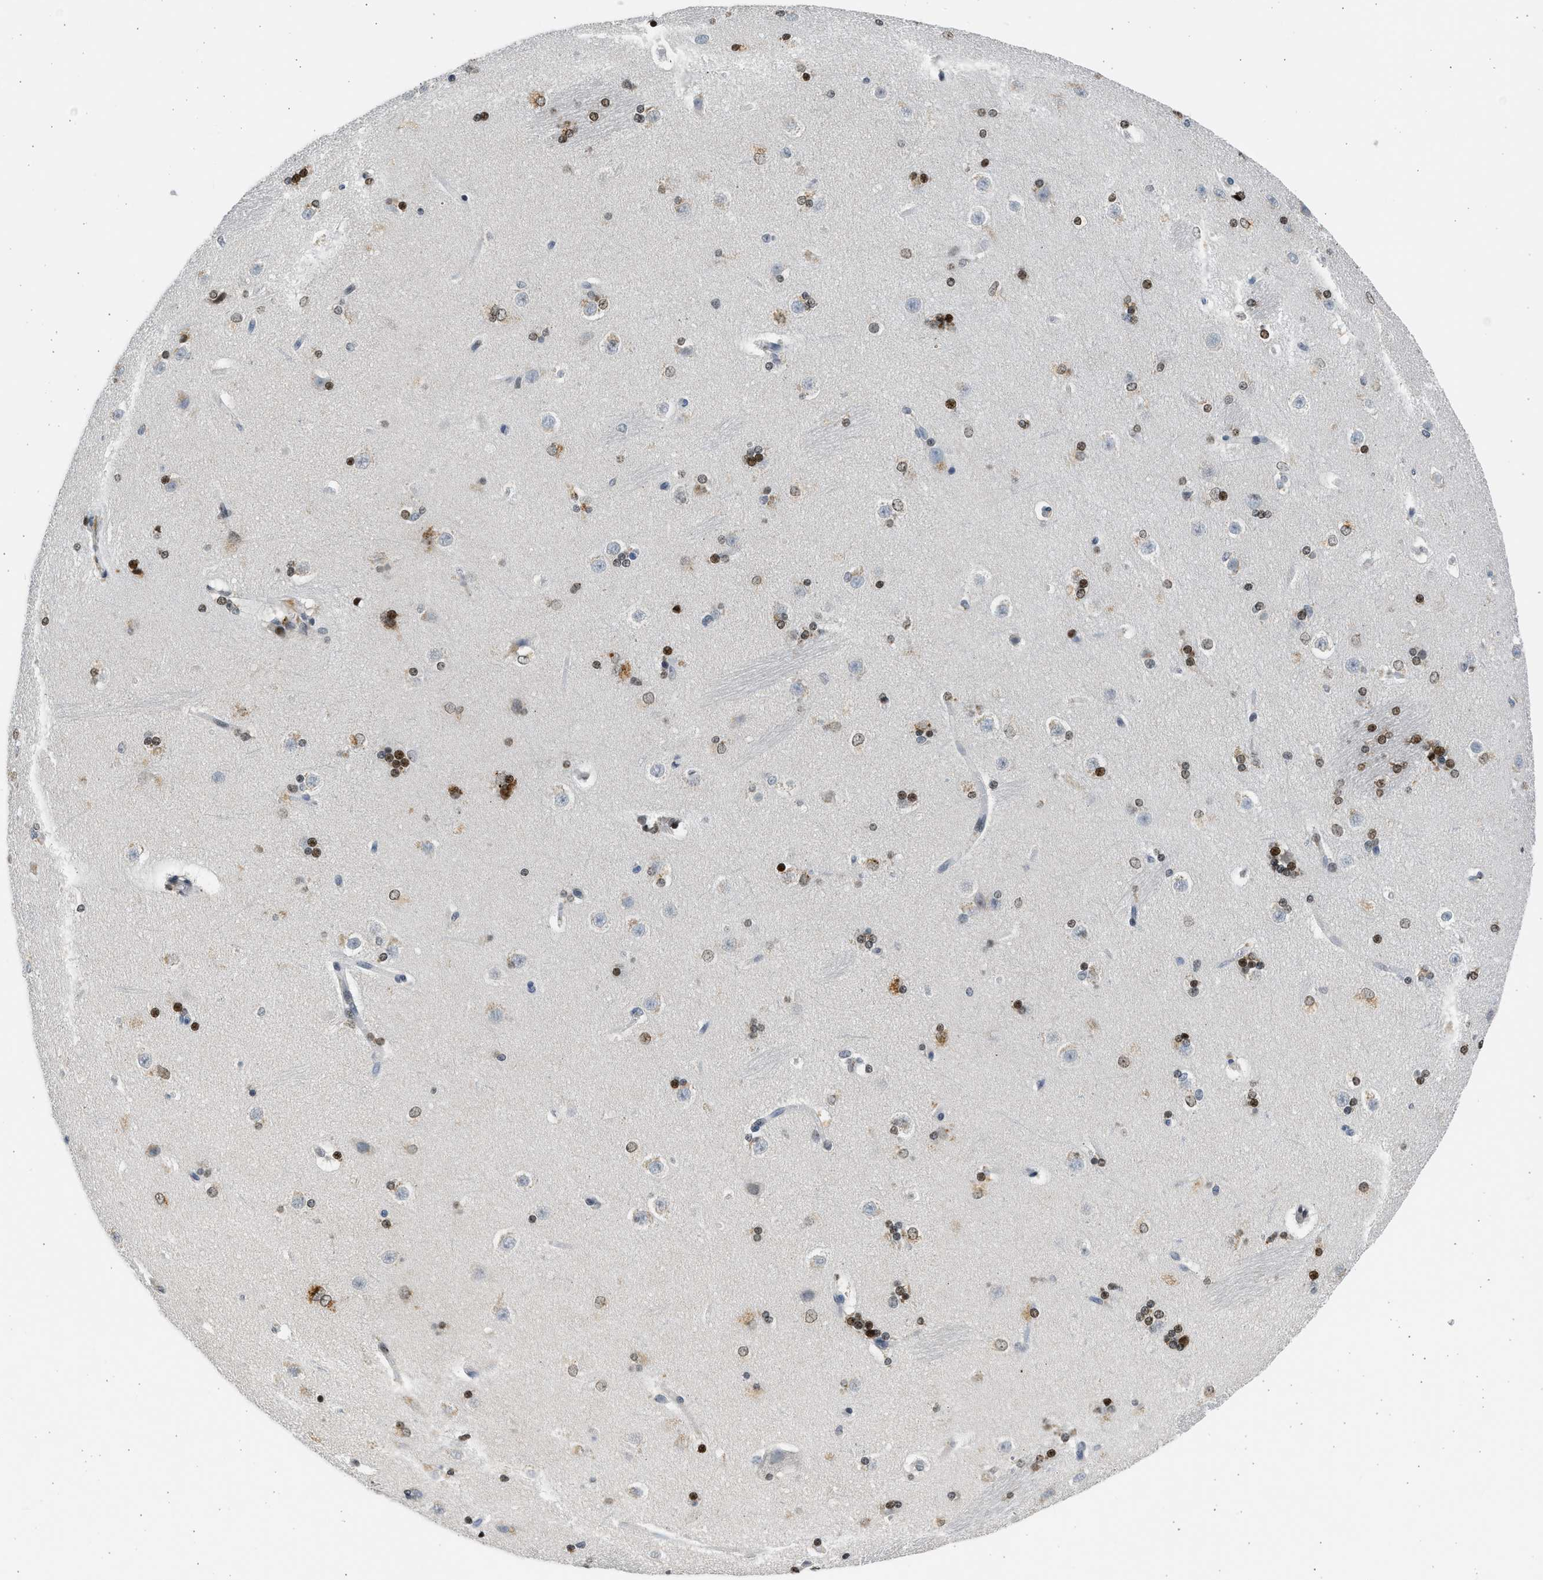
{"staining": {"intensity": "strong", "quantity": ">75%", "location": "nuclear"}, "tissue": "caudate", "cell_type": "Glial cells", "image_type": "normal", "snomed": [{"axis": "morphology", "description": "Normal tissue, NOS"}, {"axis": "topography", "description": "Lateral ventricle wall"}], "caption": "High-magnification brightfield microscopy of benign caudate stained with DAB (brown) and counterstained with hematoxylin (blue). glial cells exhibit strong nuclear expression is present in about>75% of cells. Using DAB (brown) and hematoxylin (blue) stains, captured at high magnification using brightfield microscopy.", "gene": "HMGN3", "patient": {"sex": "female", "age": 19}}